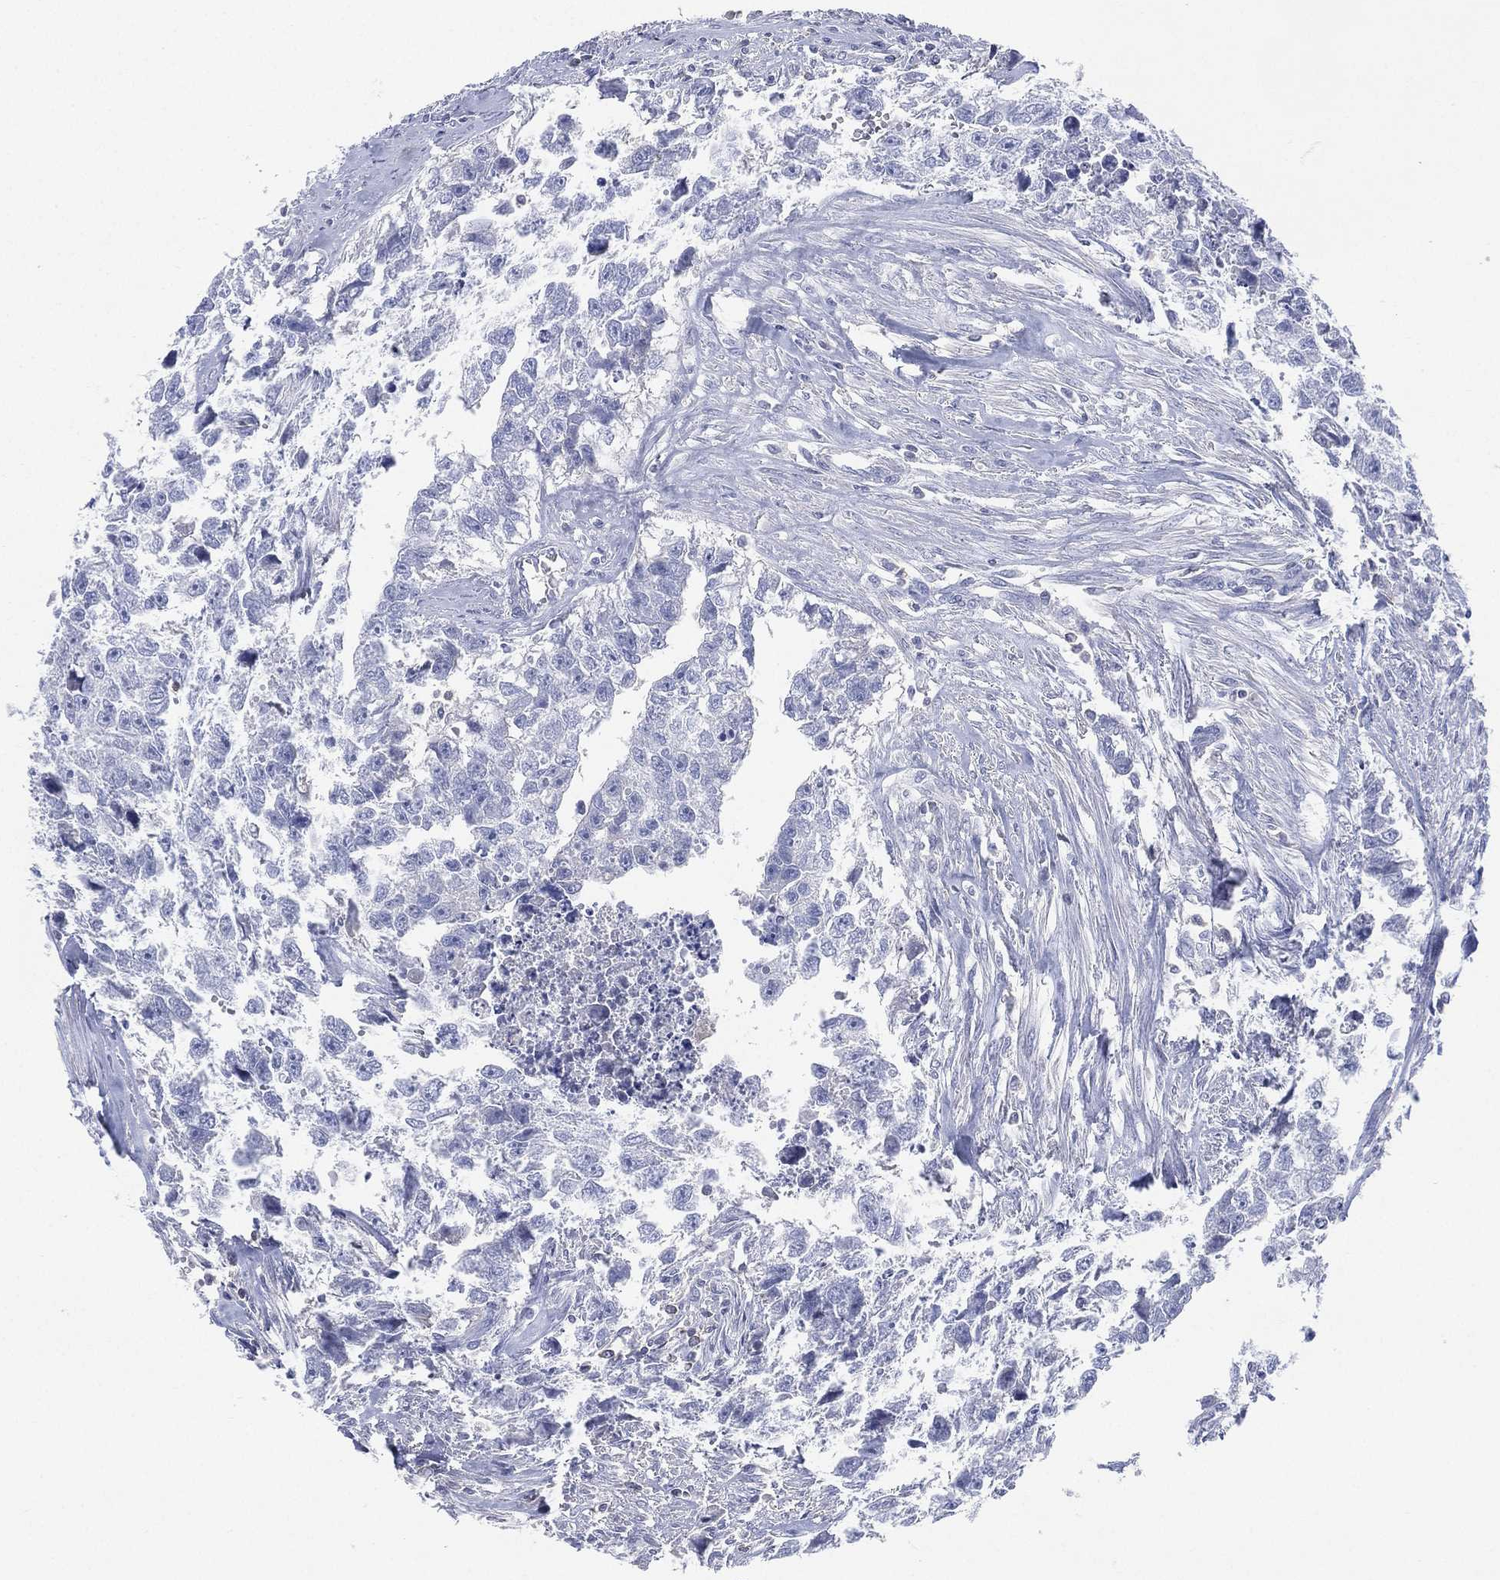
{"staining": {"intensity": "negative", "quantity": "none", "location": "none"}, "tissue": "testis cancer", "cell_type": "Tumor cells", "image_type": "cancer", "snomed": [{"axis": "morphology", "description": "Carcinoma, Embryonal, NOS"}, {"axis": "morphology", "description": "Teratoma, malignant, NOS"}, {"axis": "topography", "description": "Testis"}], "caption": "The micrograph exhibits no significant expression in tumor cells of embryonal carcinoma (testis).", "gene": "SEPTIN1", "patient": {"sex": "male", "age": 44}}